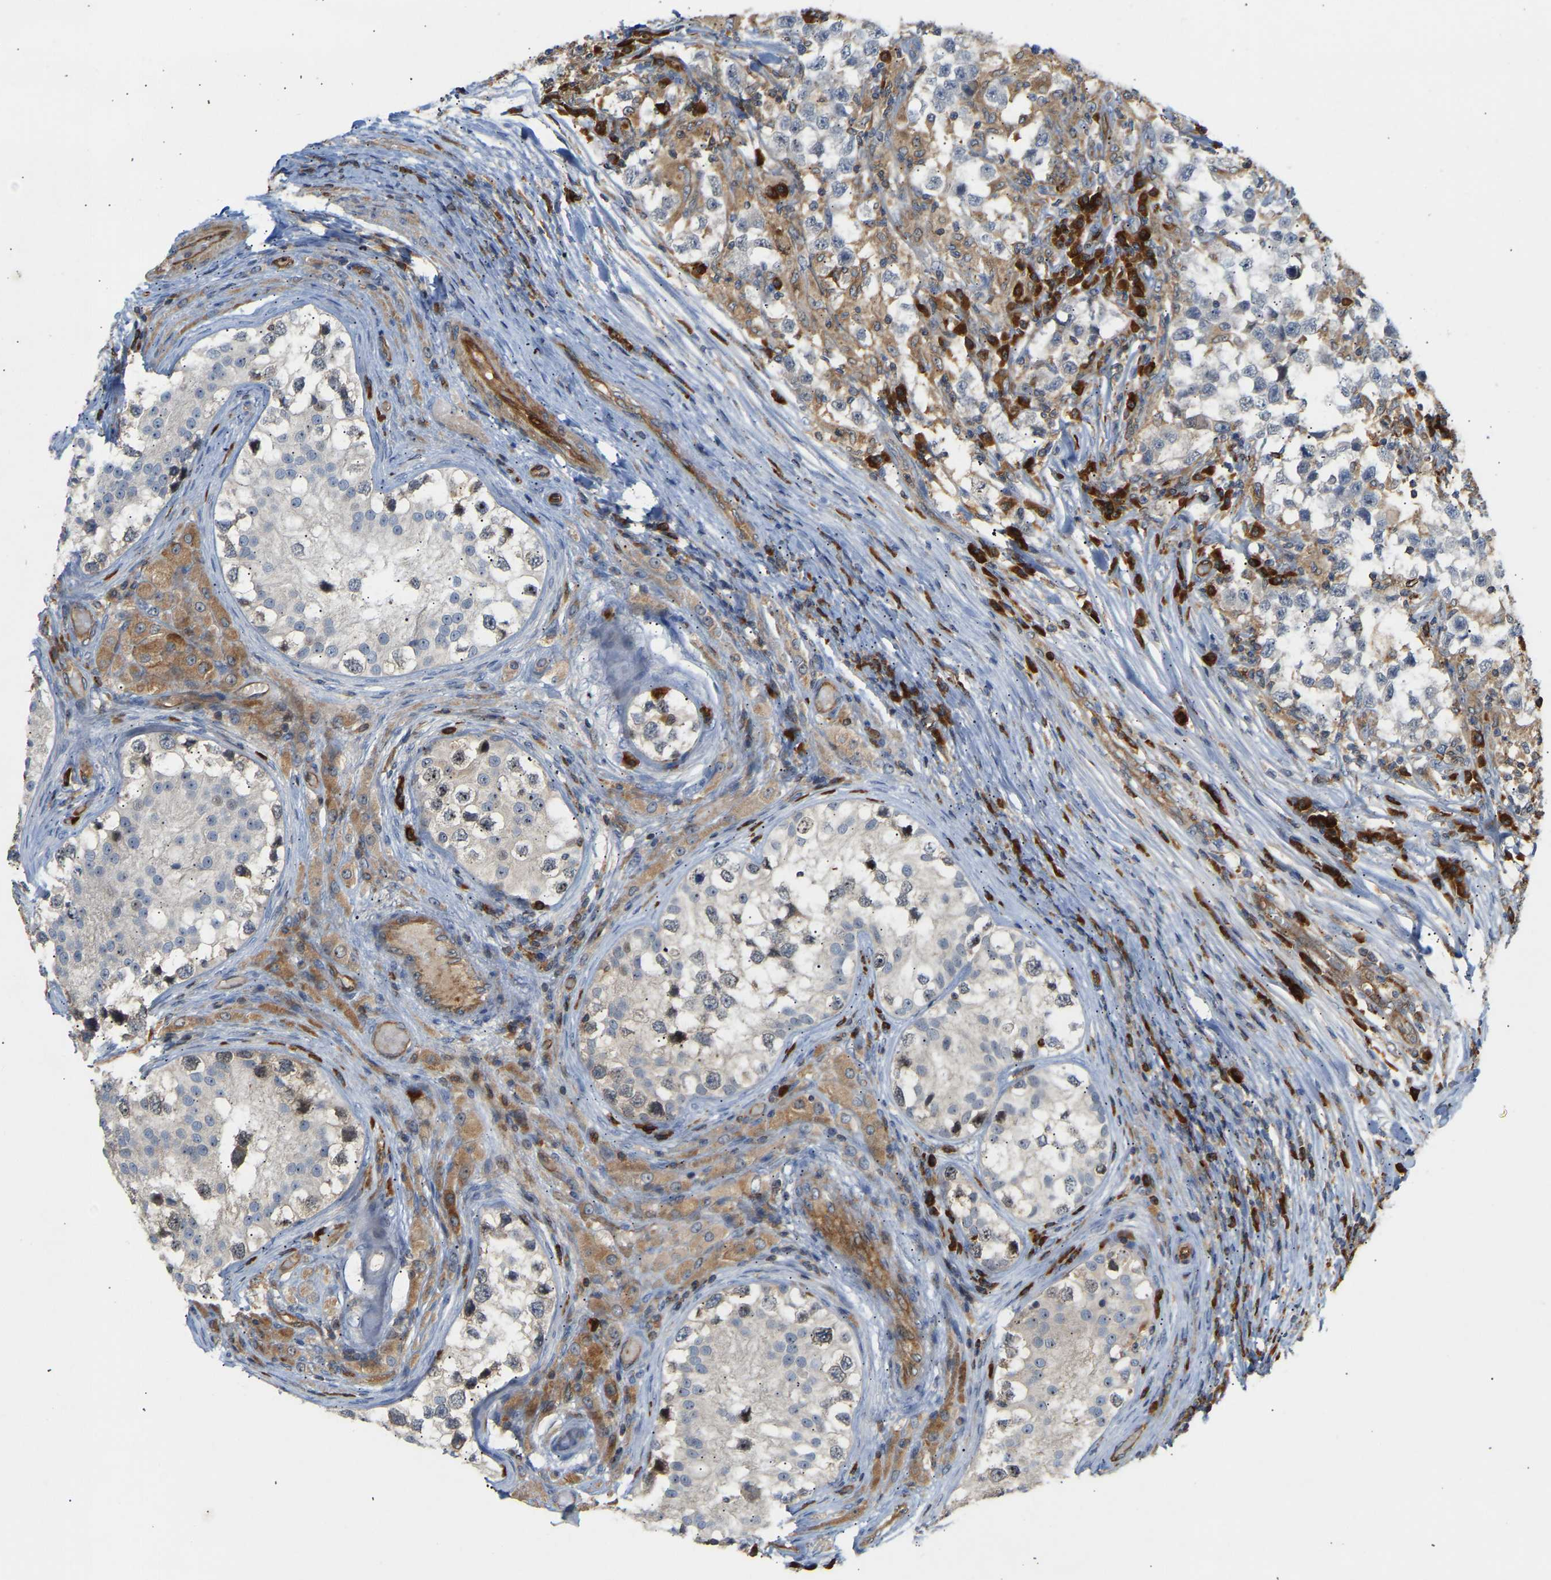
{"staining": {"intensity": "weak", "quantity": "<25%", "location": "cytoplasmic/membranous"}, "tissue": "testis cancer", "cell_type": "Tumor cells", "image_type": "cancer", "snomed": [{"axis": "morphology", "description": "Carcinoma, Embryonal, NOS"}, {"axis": "topography", "description": "Testis"}], "caption": "DAB immunohistochemical staining of human testis embryonal carcinoma exhibits no significant expression in tumor cells.", "gene": "PLCG2", "patient": {"sex": "male", "age": 21}}